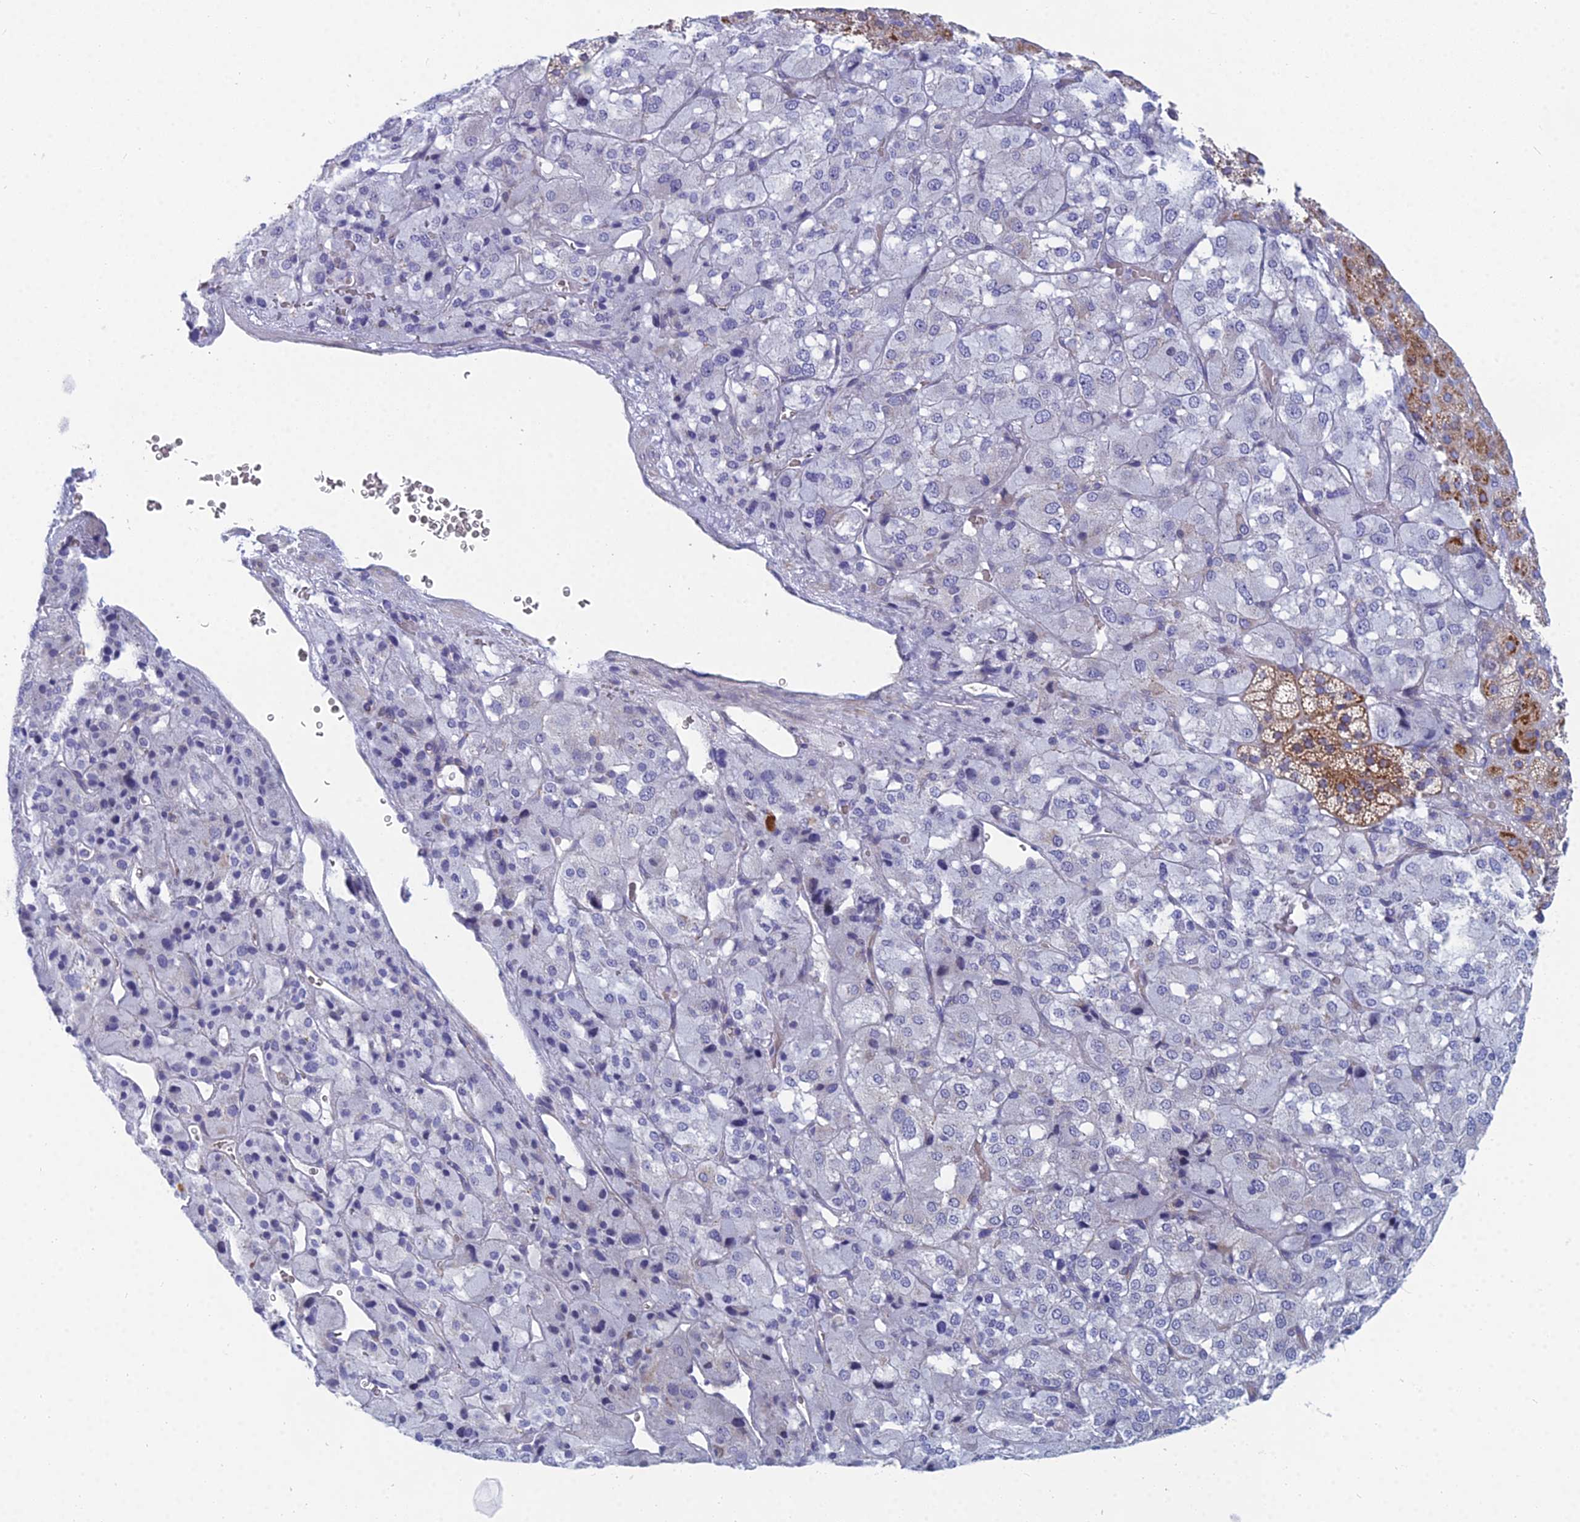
{"staining": {"intensity": "strong", "quantity": "<25%", "location": "cytoplasmic/membranous"}, "tissue": "adrenal gland", "cell_type": "Glandular cells", "image_type": "normal", "snomed": [{"axis": "morphology", "description": "Normal tissue, NOS"}, {"axis": "topography", "description": "Adrenal gland"}], "caption": "Immunohistochemical staining of benign human adrenal gland shows strong cytoplasmic/membranous protein expression in about <25% of glandular cells.", "gene": "PRR13", "patient": {"sex": "female", "age": 44}}